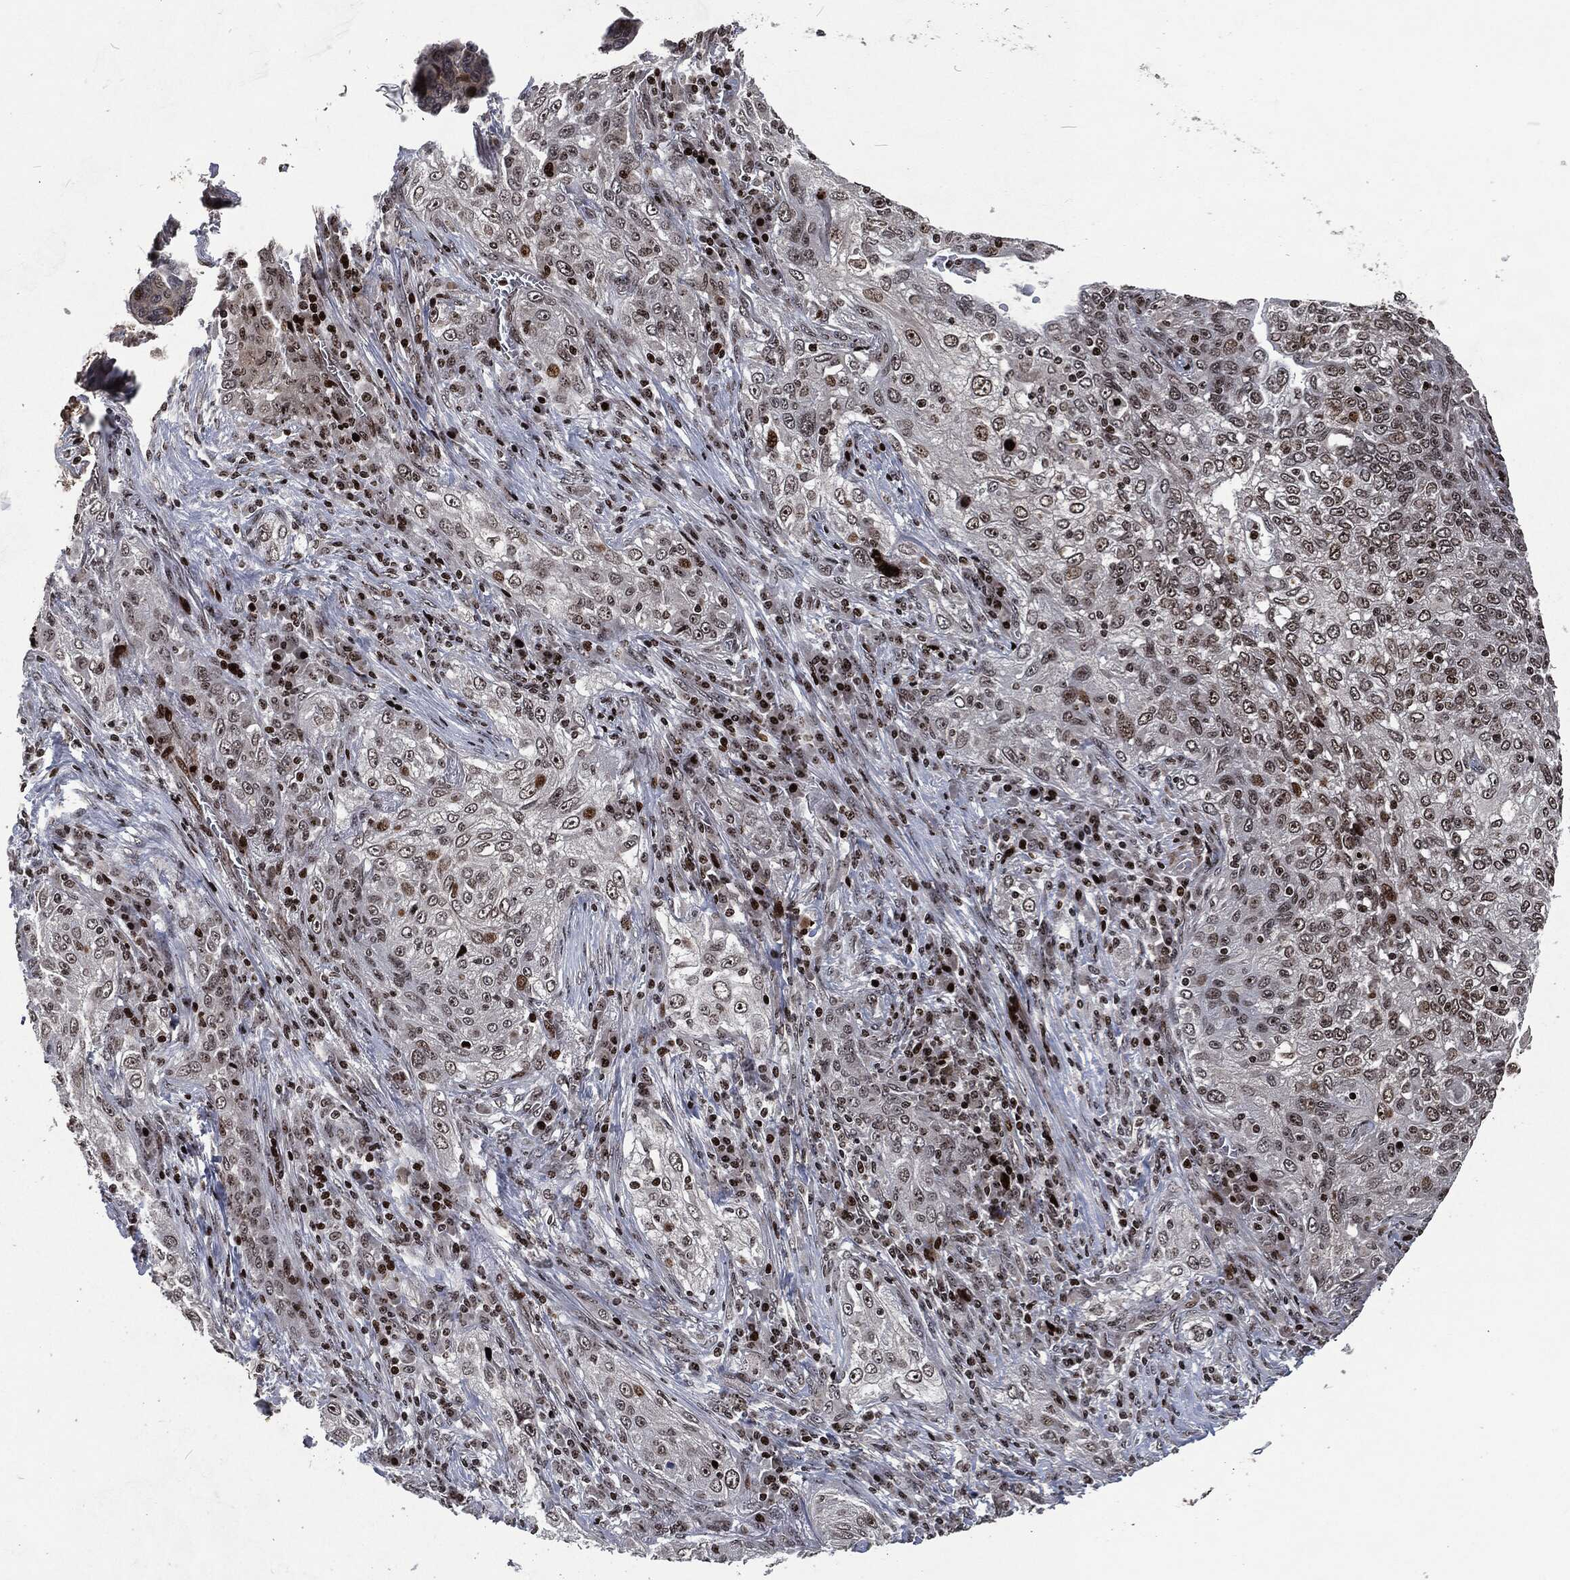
{"staining": {"intensity": "moderate", "quantity": "<25%", "location": "nuclear"}, "tissue": "lung cancer", "cell_type": "Tumor cells", "image_type": "cancer", "snomed": [{"axis": "morphology", "description": "Squamous cell carcinoma, NOS"}, {"axis": "topography", "description": "Lung"}], "caption": "A photomicrograph of lung cancer (squamous cell carcinoma) stained for a protein exhibits moderate nuclear brown staining in tumor cells.", "gene": "EGFR", "patient": {"sex": "female", "age": 69}}